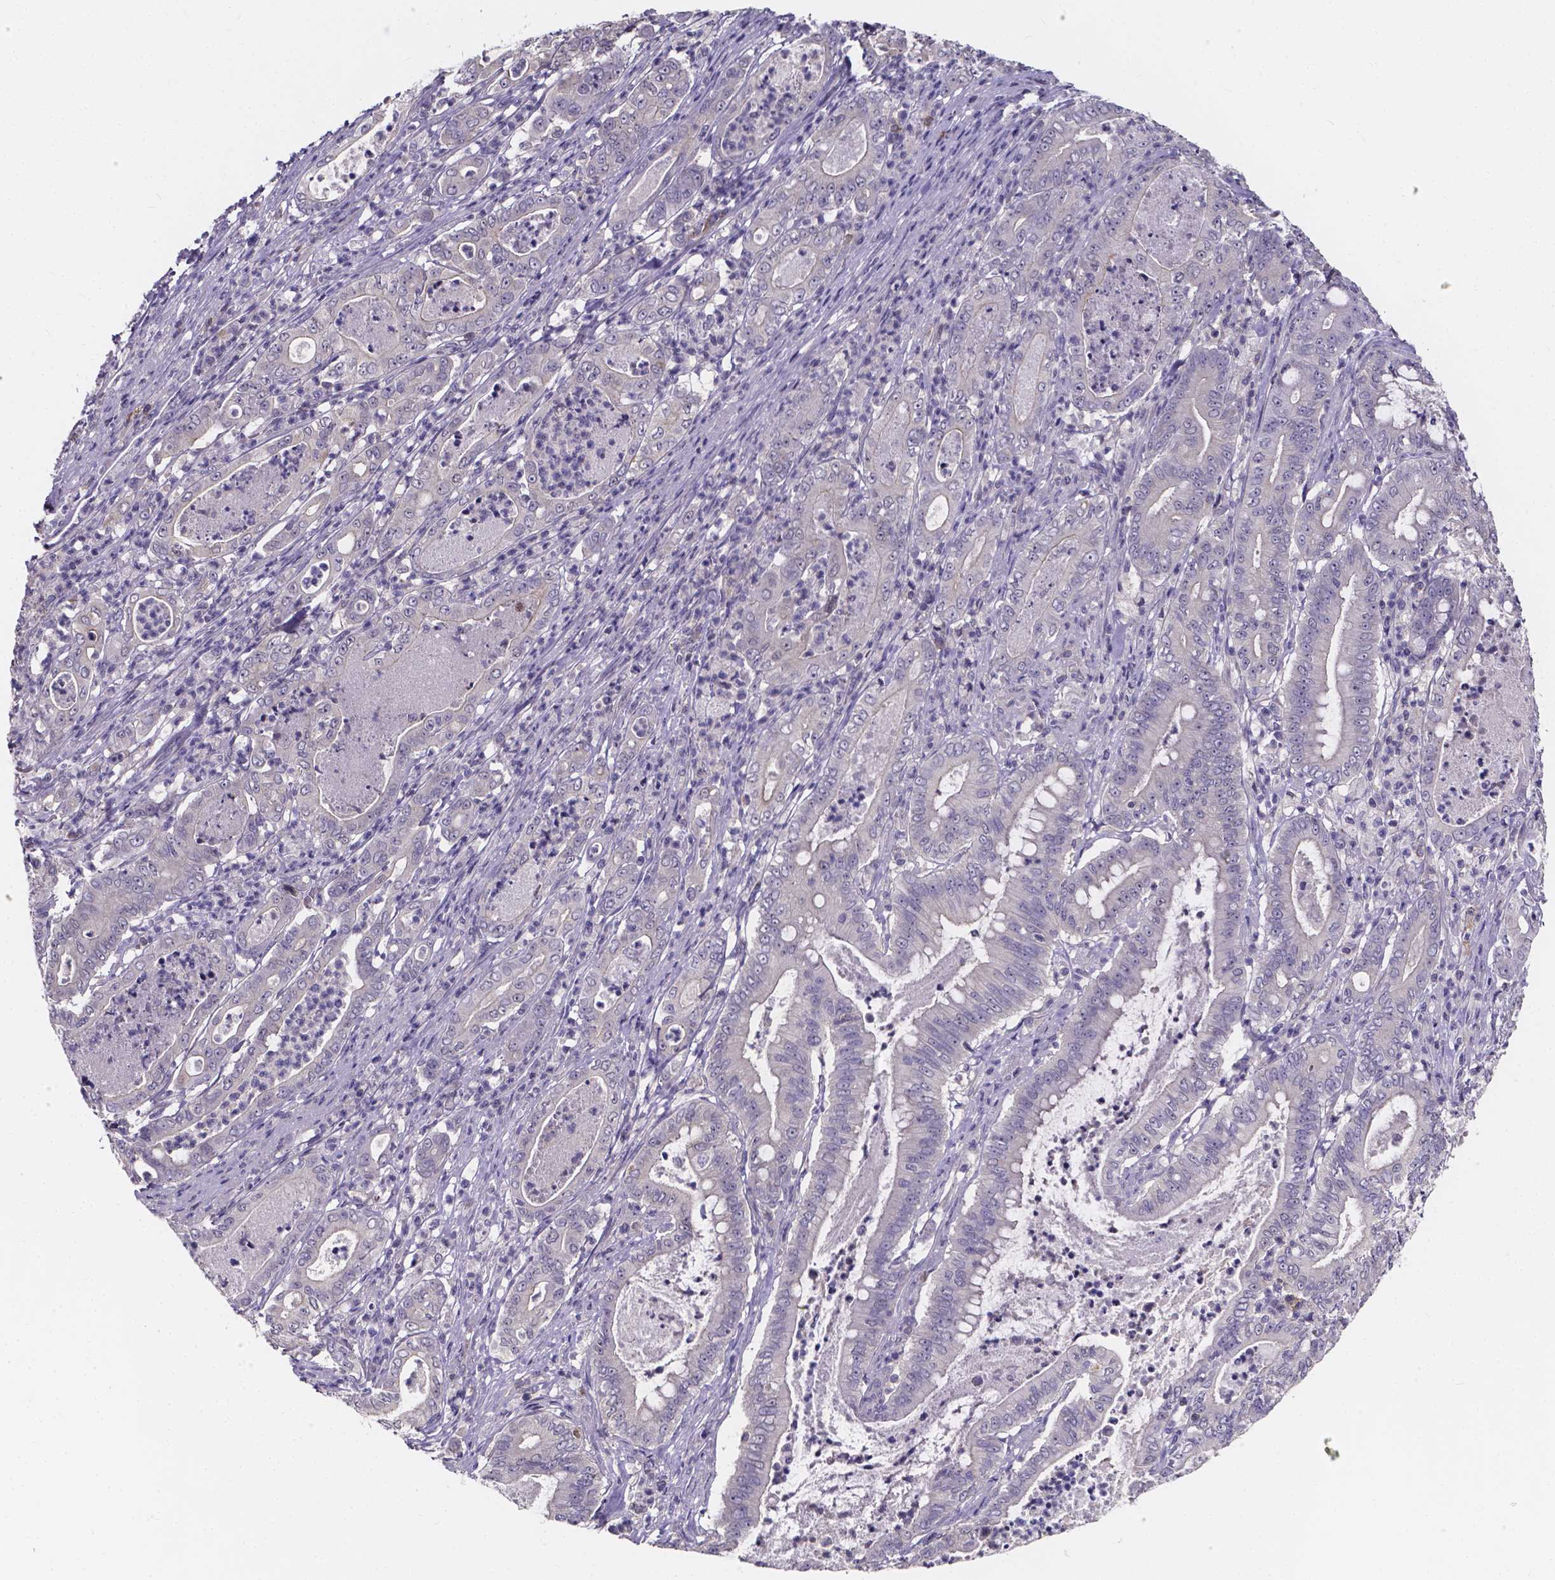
{"staining": {"intensity": "negative", "quantity": "none", "location": "none"}, "tissue": "pancreatic cancer", "cell_type": "Tumor cells", "image_type": "cancer", "snomed": [{"axis": "morphology", "description": "Adenocarcinoma, NOS"}, {"axis": "topography", "description": "Pancreas"}], "caption": "Micrograph shows no significant protein expression in tumor cells of pancreatic cancer (adenocarcinoma).", "gene": "SPOCD1", "patient": {"sex": "male", "age": 71}}